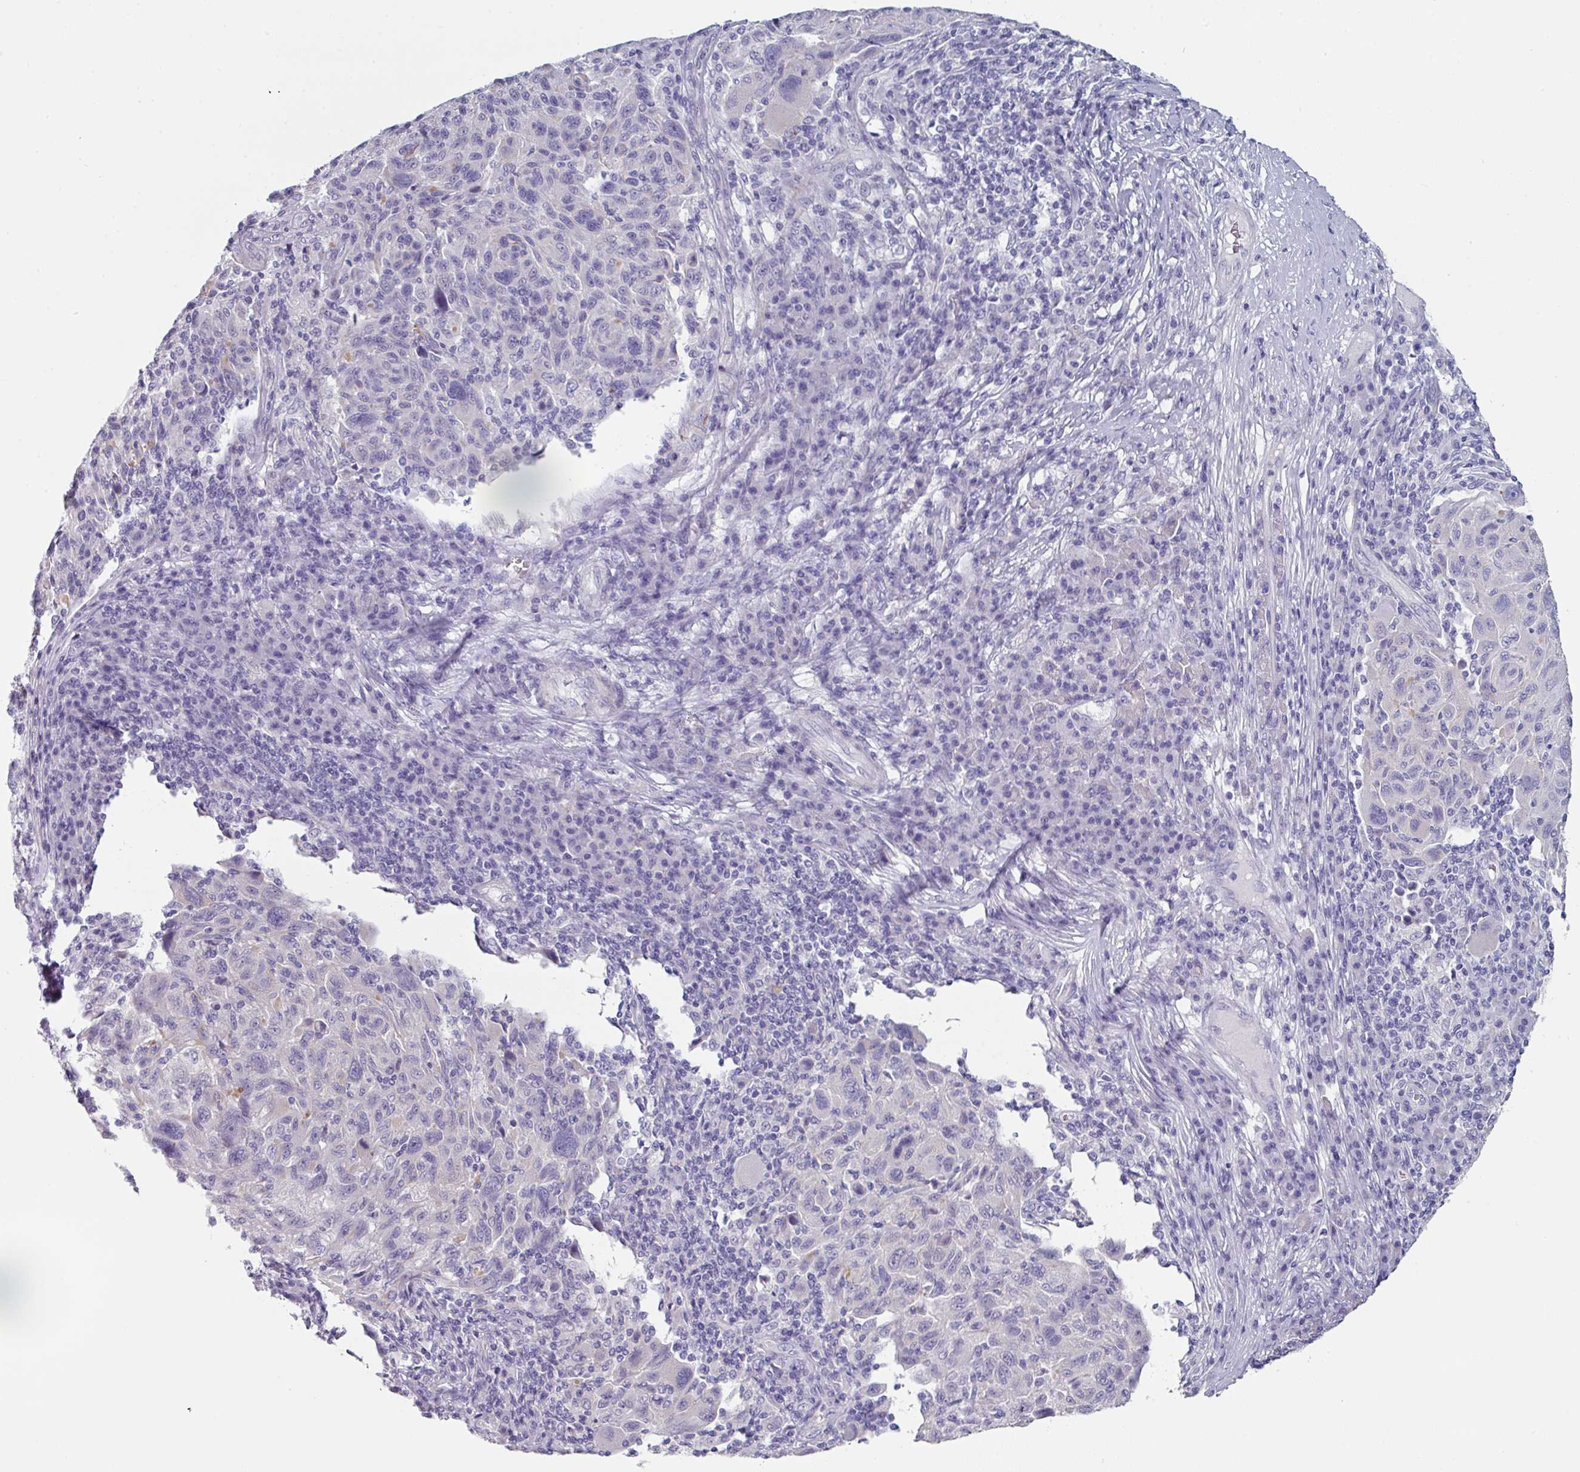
{"staining": {"intensity": "negative", "quantity": "none", "location": "none"}, "tissue": "melanoma", "cell_type": "Tumor cells", "image_type": "cancer", "snomed": [{"axis": "morphology", "description": "Malignant melanoma, NOS"}, {"axis": "topography", "description": "Skin"}], "caption": "DAB immunohistochemical staining of human melanoma demonstrates no significant positivity in tumor cells.", "gene": "SLC17A7", "patient": {"sex": "male", "age": 53}}